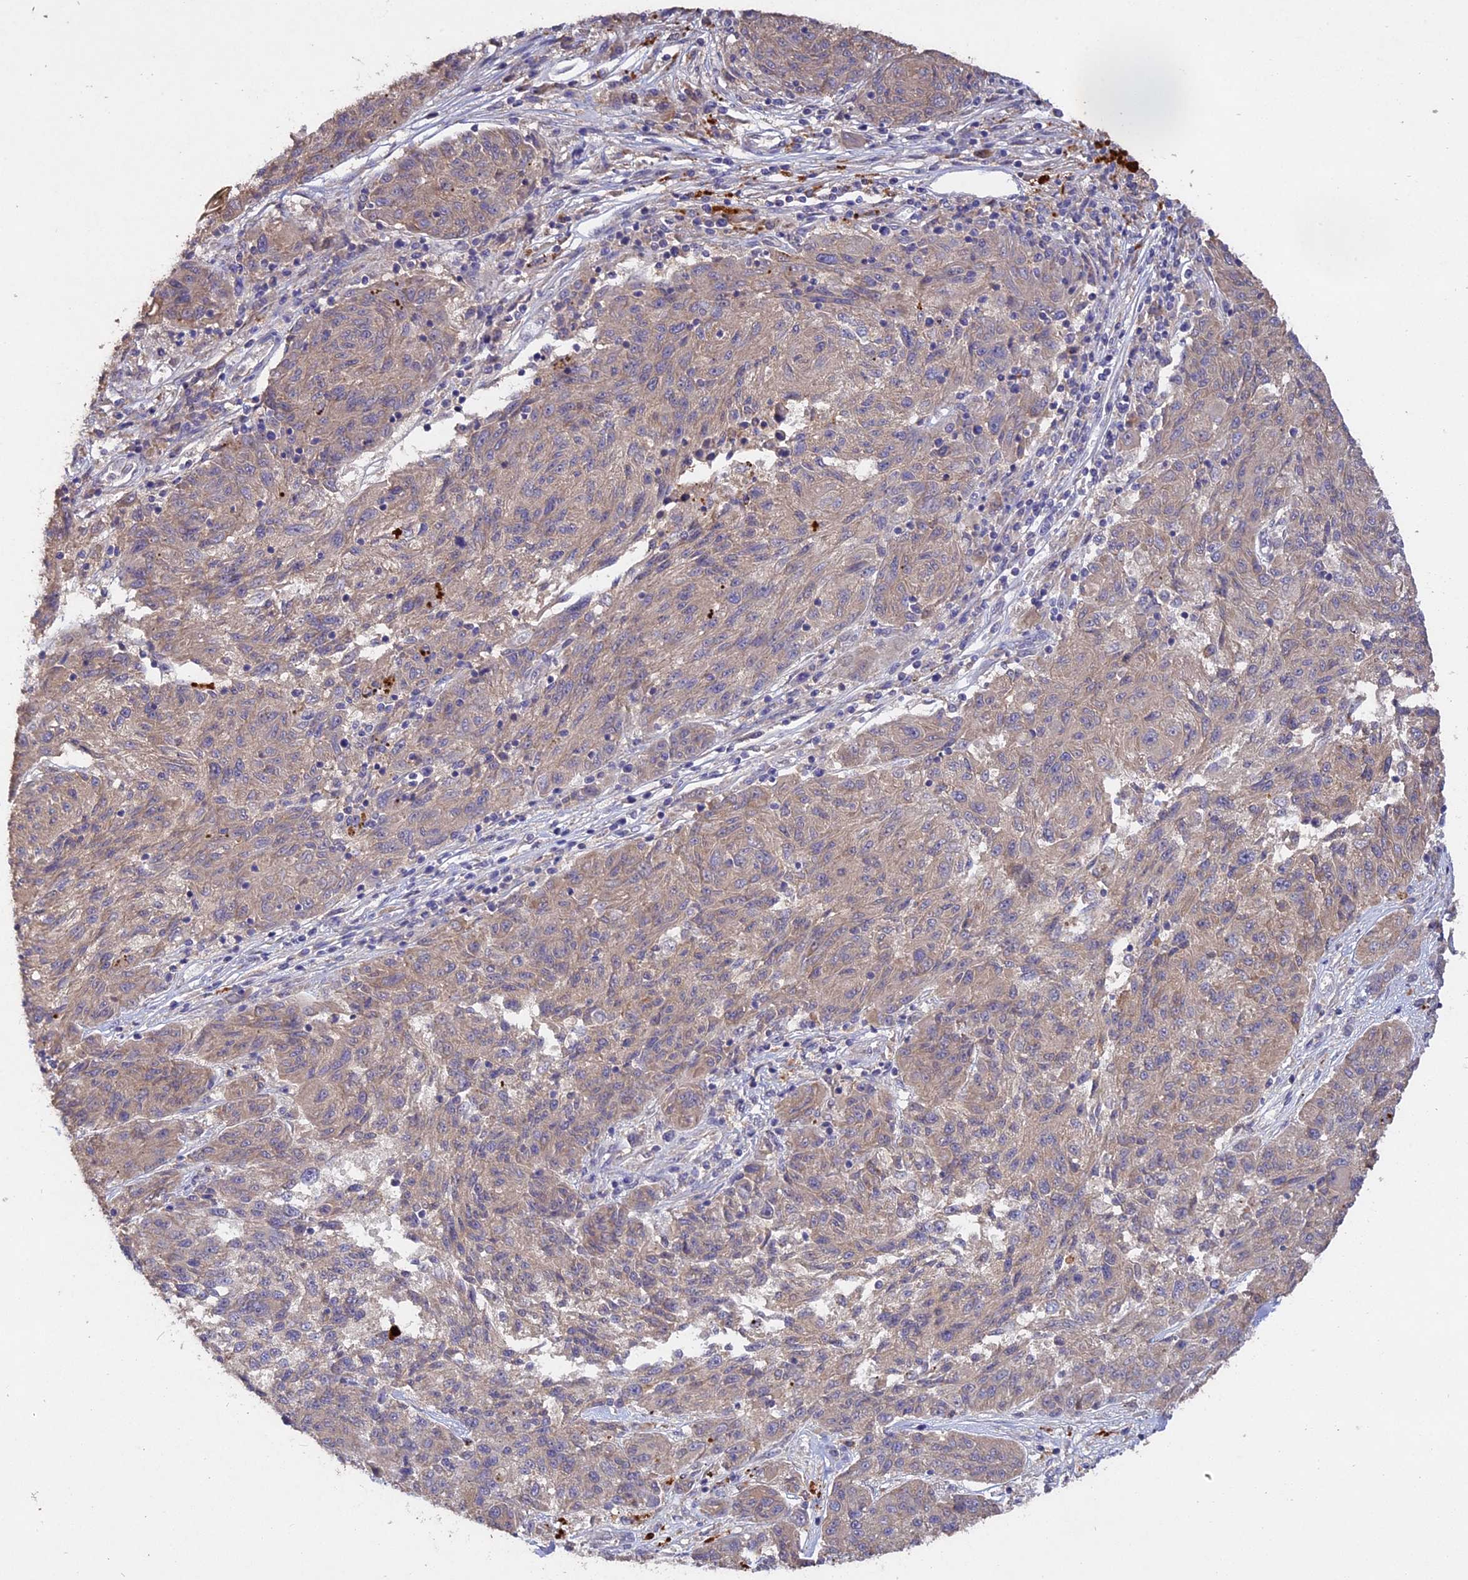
{"staining": {"intensity": "weak", "quantity": "<25%", "location": "cytoplasmic/membranous"}, "tissue": "melanoma", "cell_type": "Tumor cells", "image_type": "cancer", "snomed": [{"axis": "morphology", "description": "Malignant melanoma, NOS"}, {"axis": "topography", "description": "Skin"}], "caption": "A high-resolution micrograph shows immunohistochemistry staining of melanoma, which shows no significant staining in tumor cells.", "gene": "SLC26A4", "patient": {"sex": "male", "age": 53}}